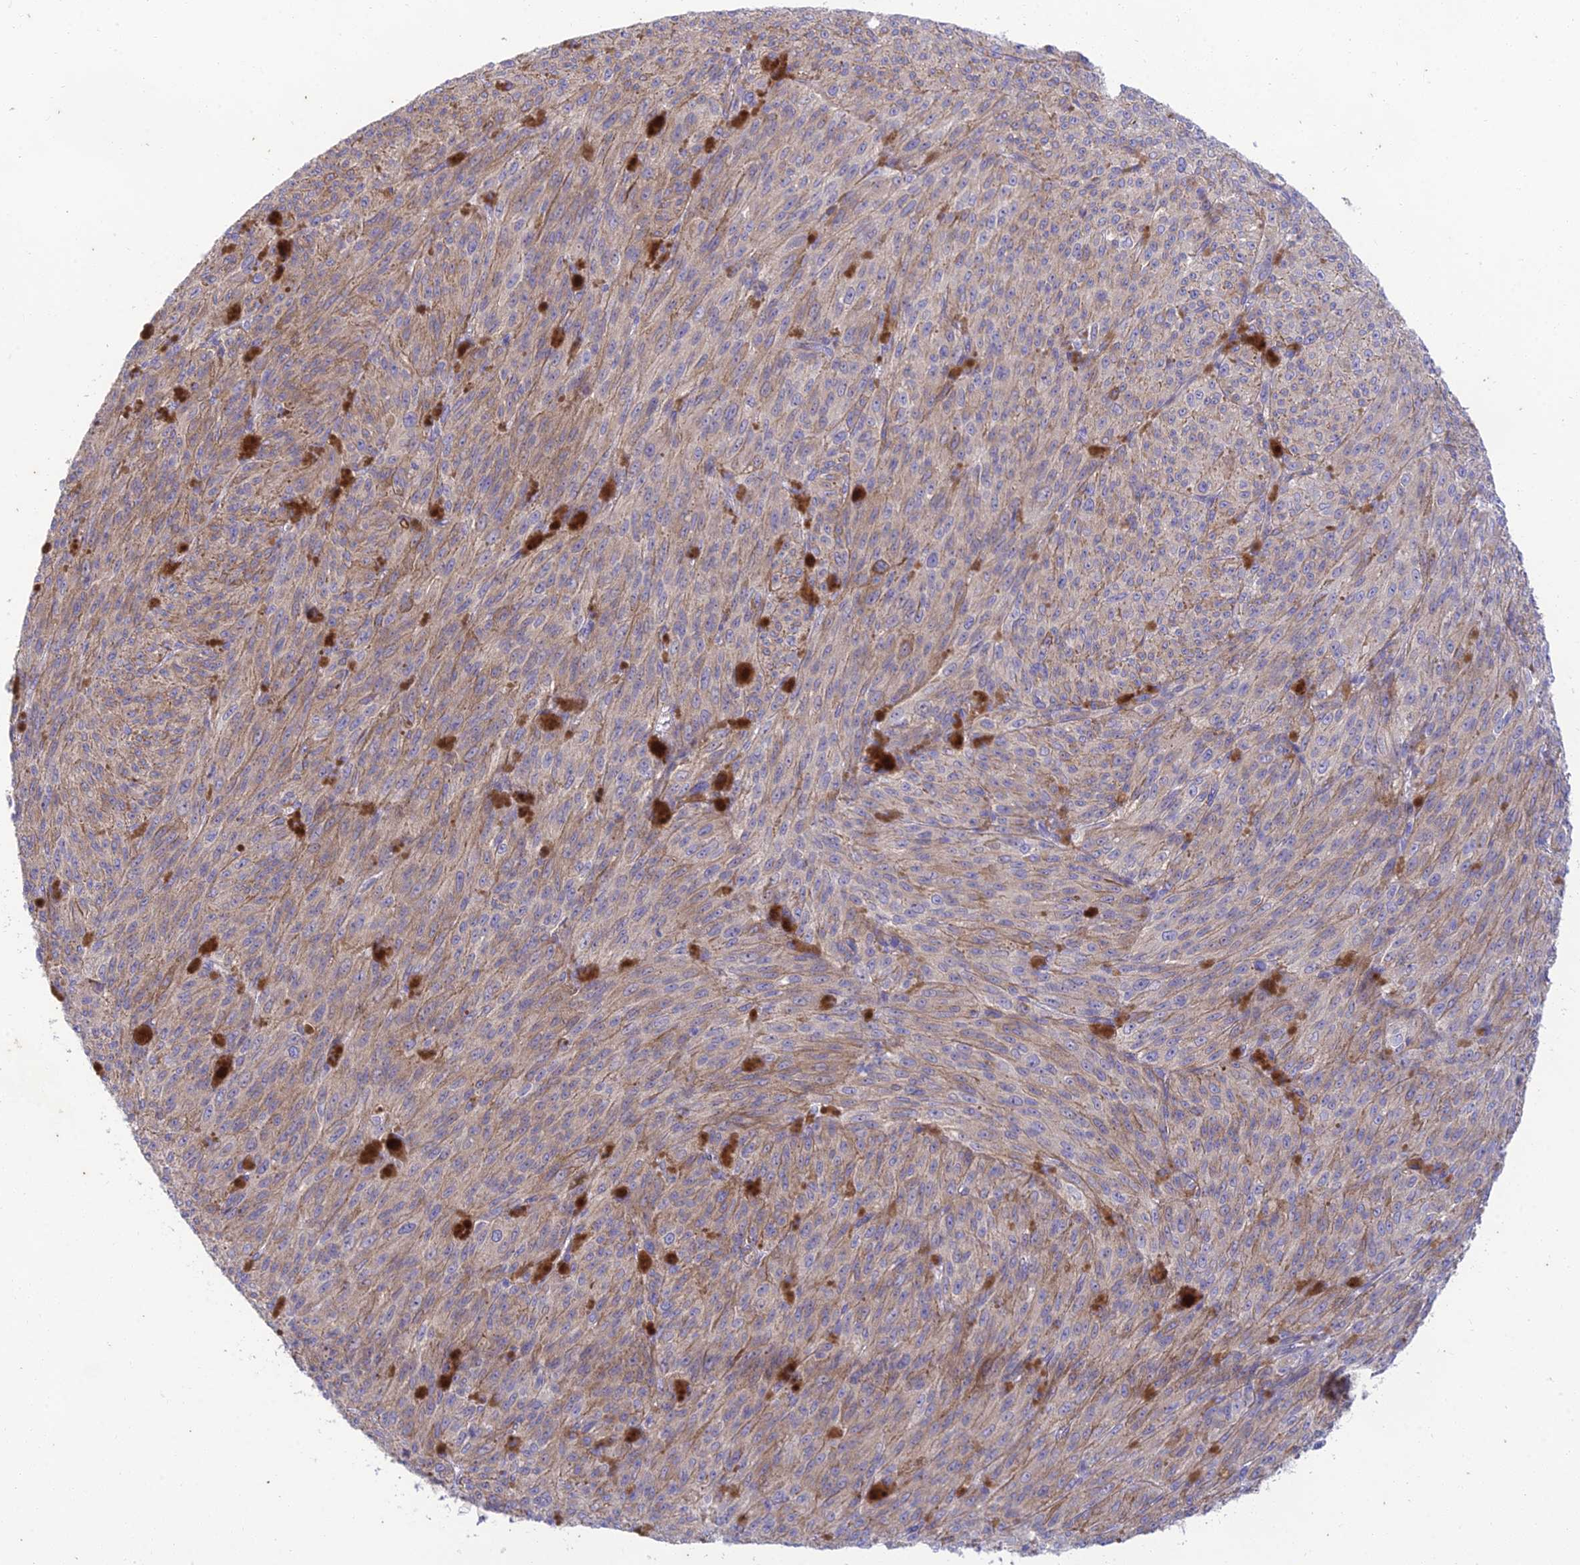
{"staining": {"intensity": "weak", "quantity": ">75%", "location": "cytoplasmic/membranous"}, "tissue": "melanoma", "cell_type": "Tumor cells", "image_type": "cancer", "snomed": [{"axis": "morphology", "description": "Malignant melanoma, NOS"}, {"axis": "topography", "description": "Skin"}], "caption": "Melanoma was stained to show a protein in brown. There is low levels of weak cytoplasmic/membranous staining in about >75% of tumor cells. (DAB IHC, brown staining for protein, blue staining for nuclei).", "gene": "PTCD2", "patient": {"sex": "female", "age": 52}}